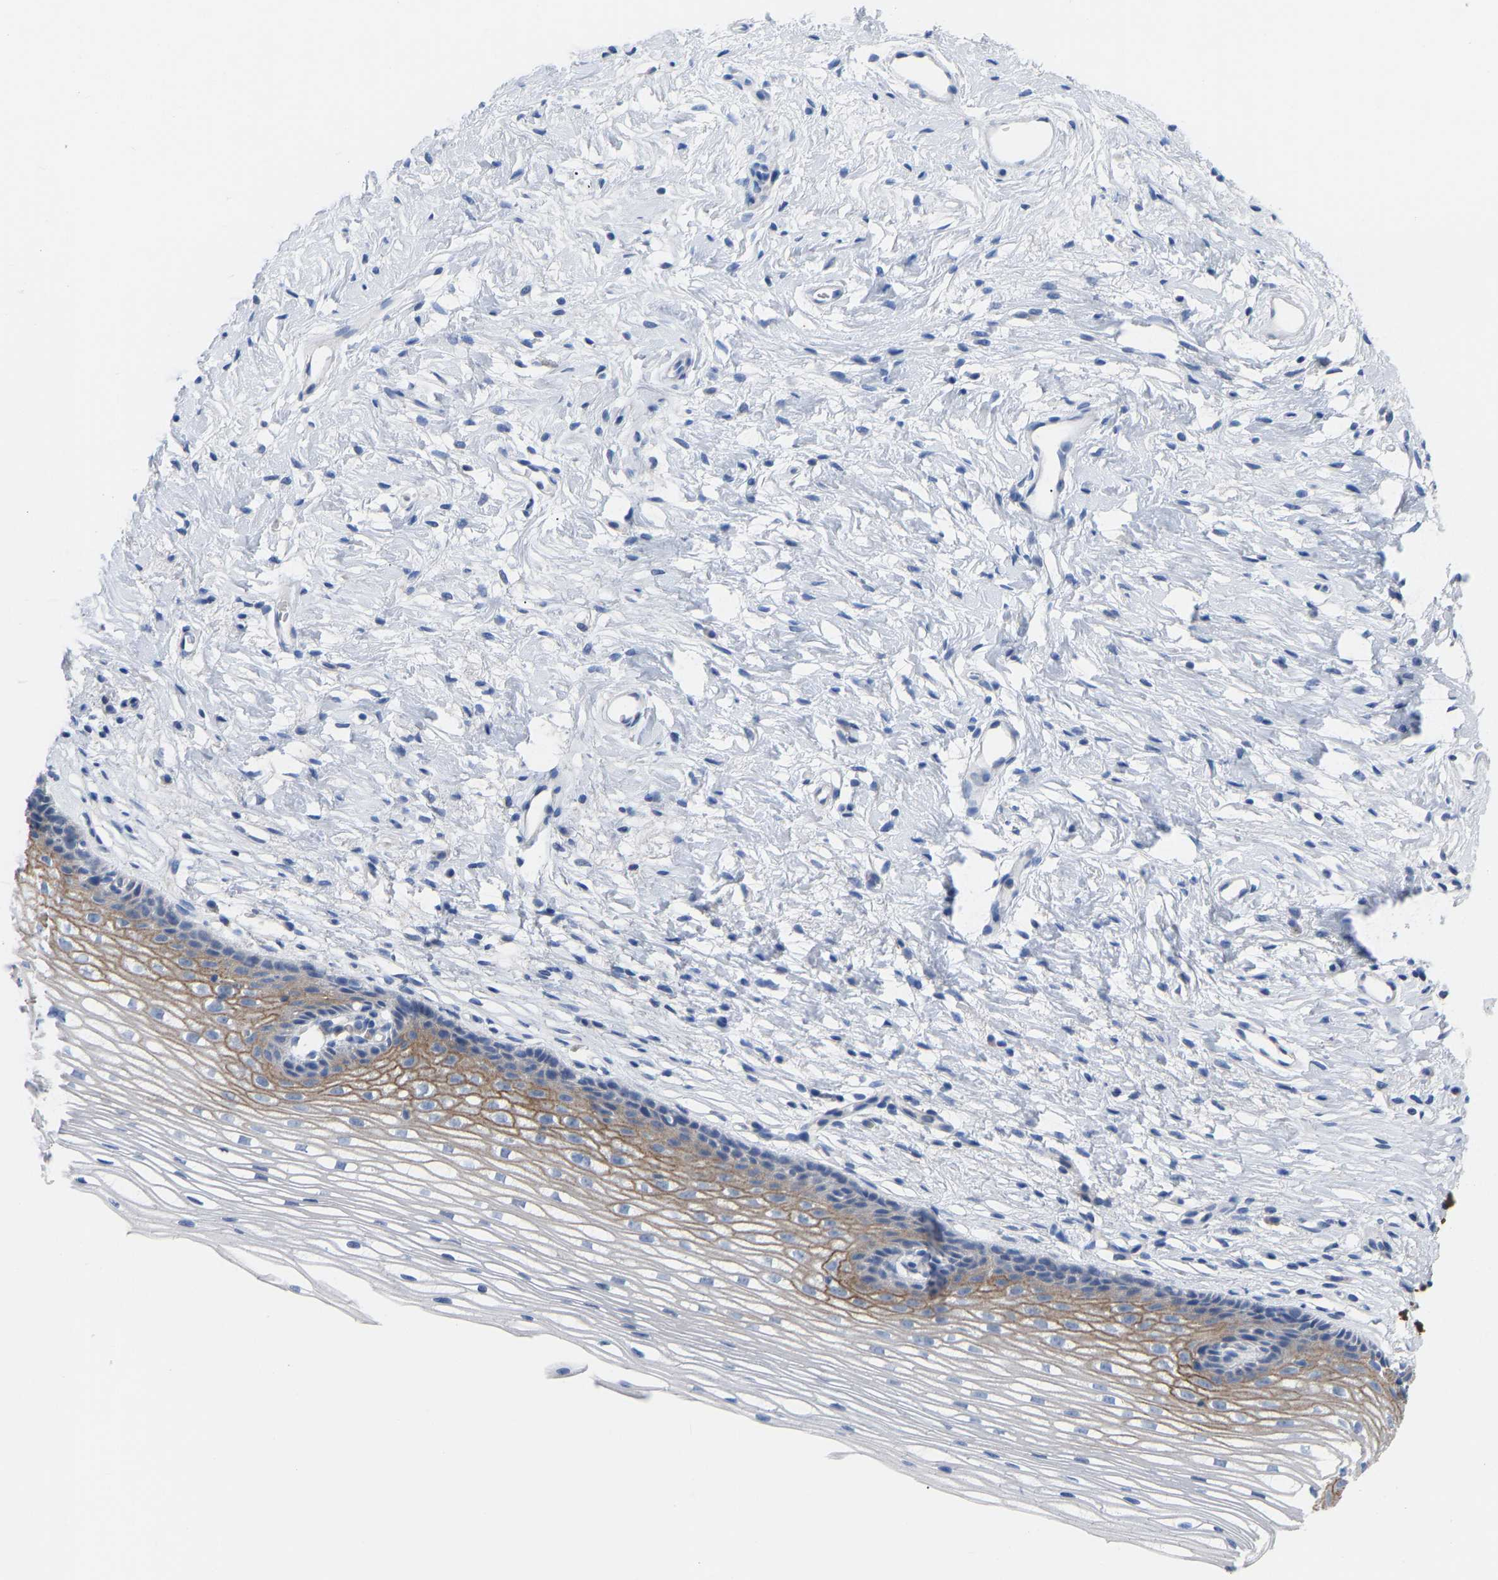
{"staining": {"intensity": "moderate", "quantity": "25%-75%", "location": "cytoplasmic/membranous"}, "tissue": "cervix", "cell_type": "Squamous epithelial cells", "image_type": "normal", "snomed": [{"axis": "morphology", "description": "Normal tissue, NOS"}, {"axis": "topography", "description": "Cervix"}], "caption": "Immunohistochemical staining of benign human cervix displays medium levels of moderate cytoplasmic/membranous staining in about 25%-75% of squamous epithelial cells.", "gene": "OLIG2", "patient": {"sex": "female", "age": 77}}